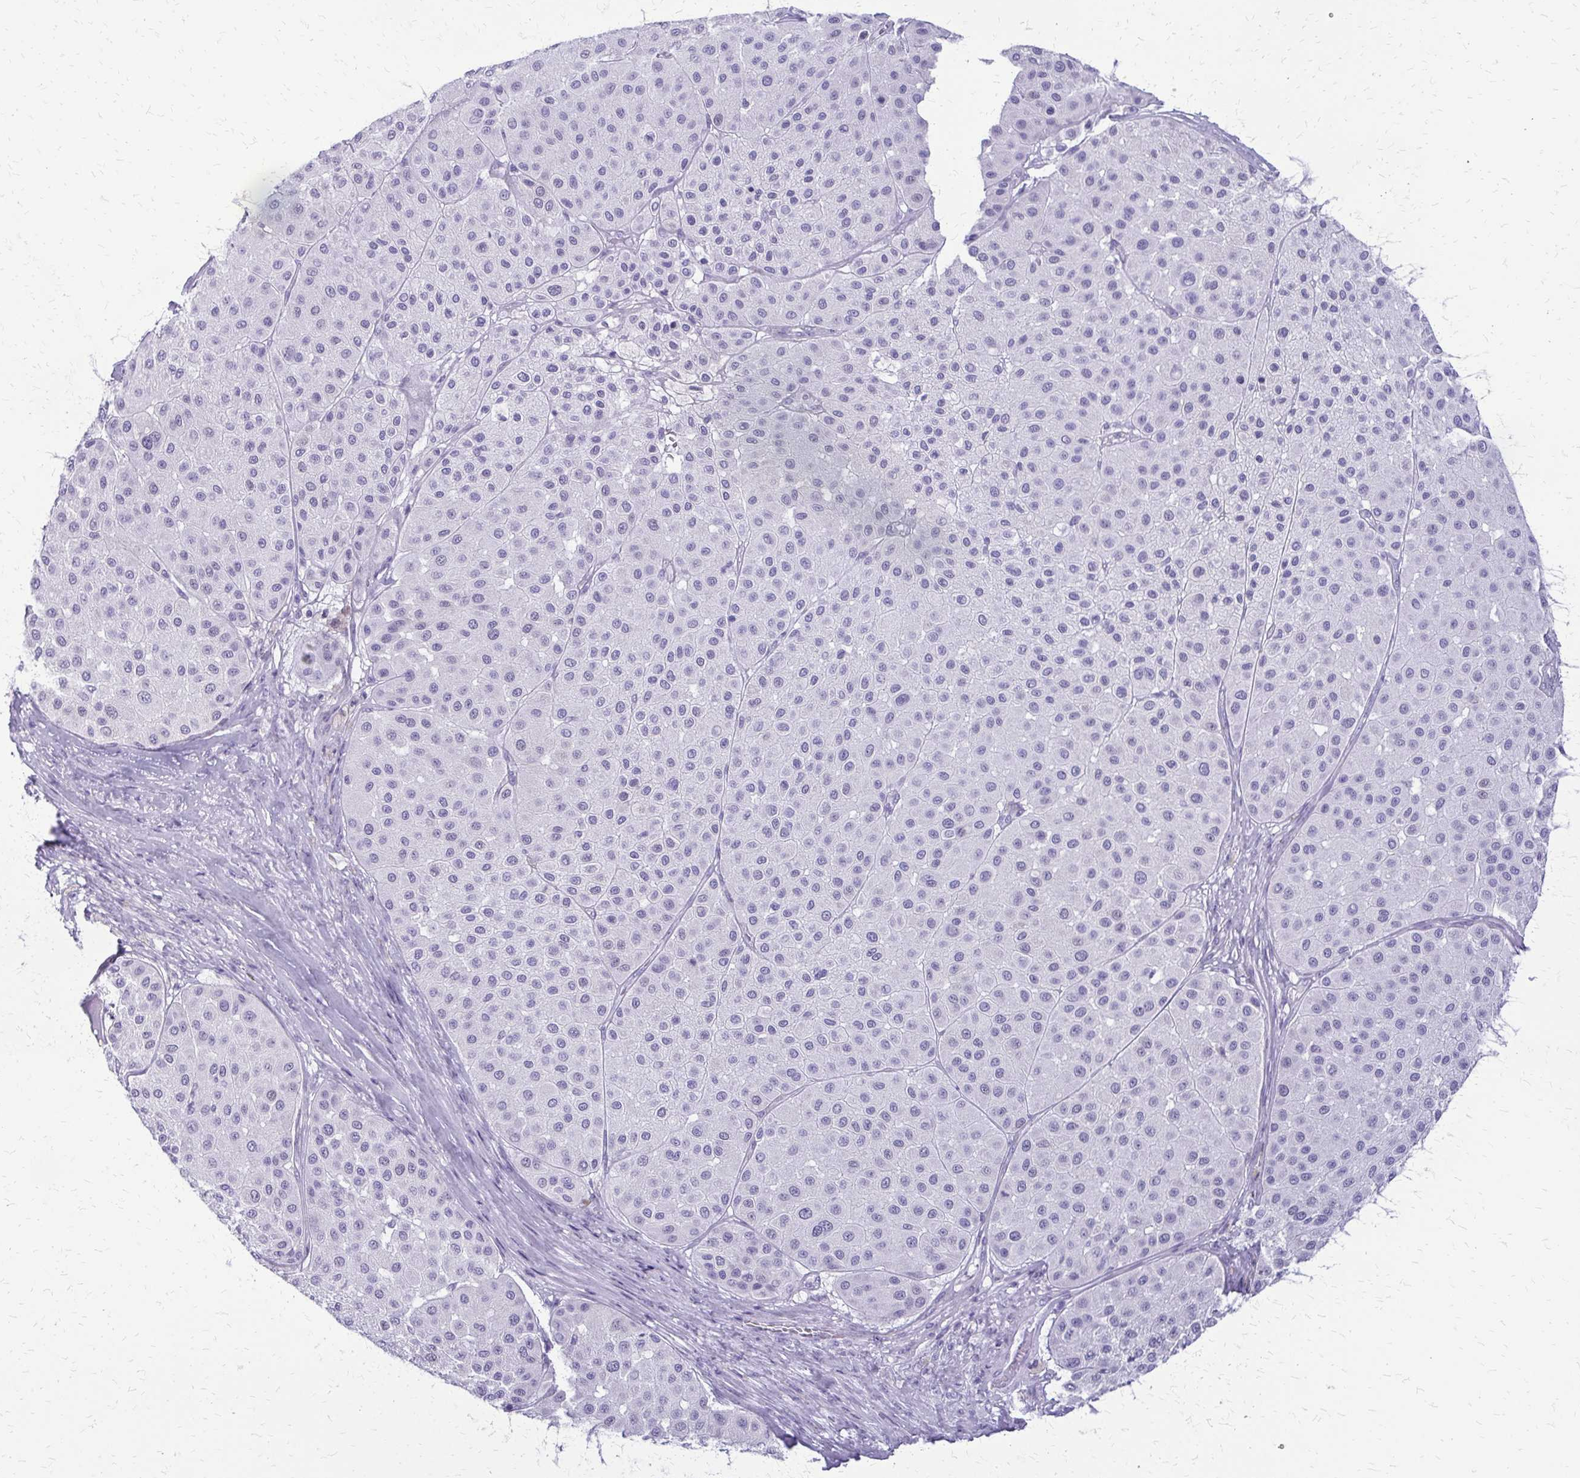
{"staining": {"intensity": "negative", "quantity": "none", "location": "none"}, "tissue": "melanoma", "cell_type": "Tumor cells", "image_type": "cancer", "snomed": [{"axis": "morphology", "description": "Malignant melanoma, Metastatic site"}, {"axis": "topography", "description": "Smooth muscle"}], "caption": "Immunohistochemical staining of melanoma displays no significant staining in tumor cells. Brightfield microscopy of IHC stained with DAB (brown) and hematoxylin (blue), captured at high magnification.", "gene": "FAM162B", "patient": {"sex": "male", "age": 41}}